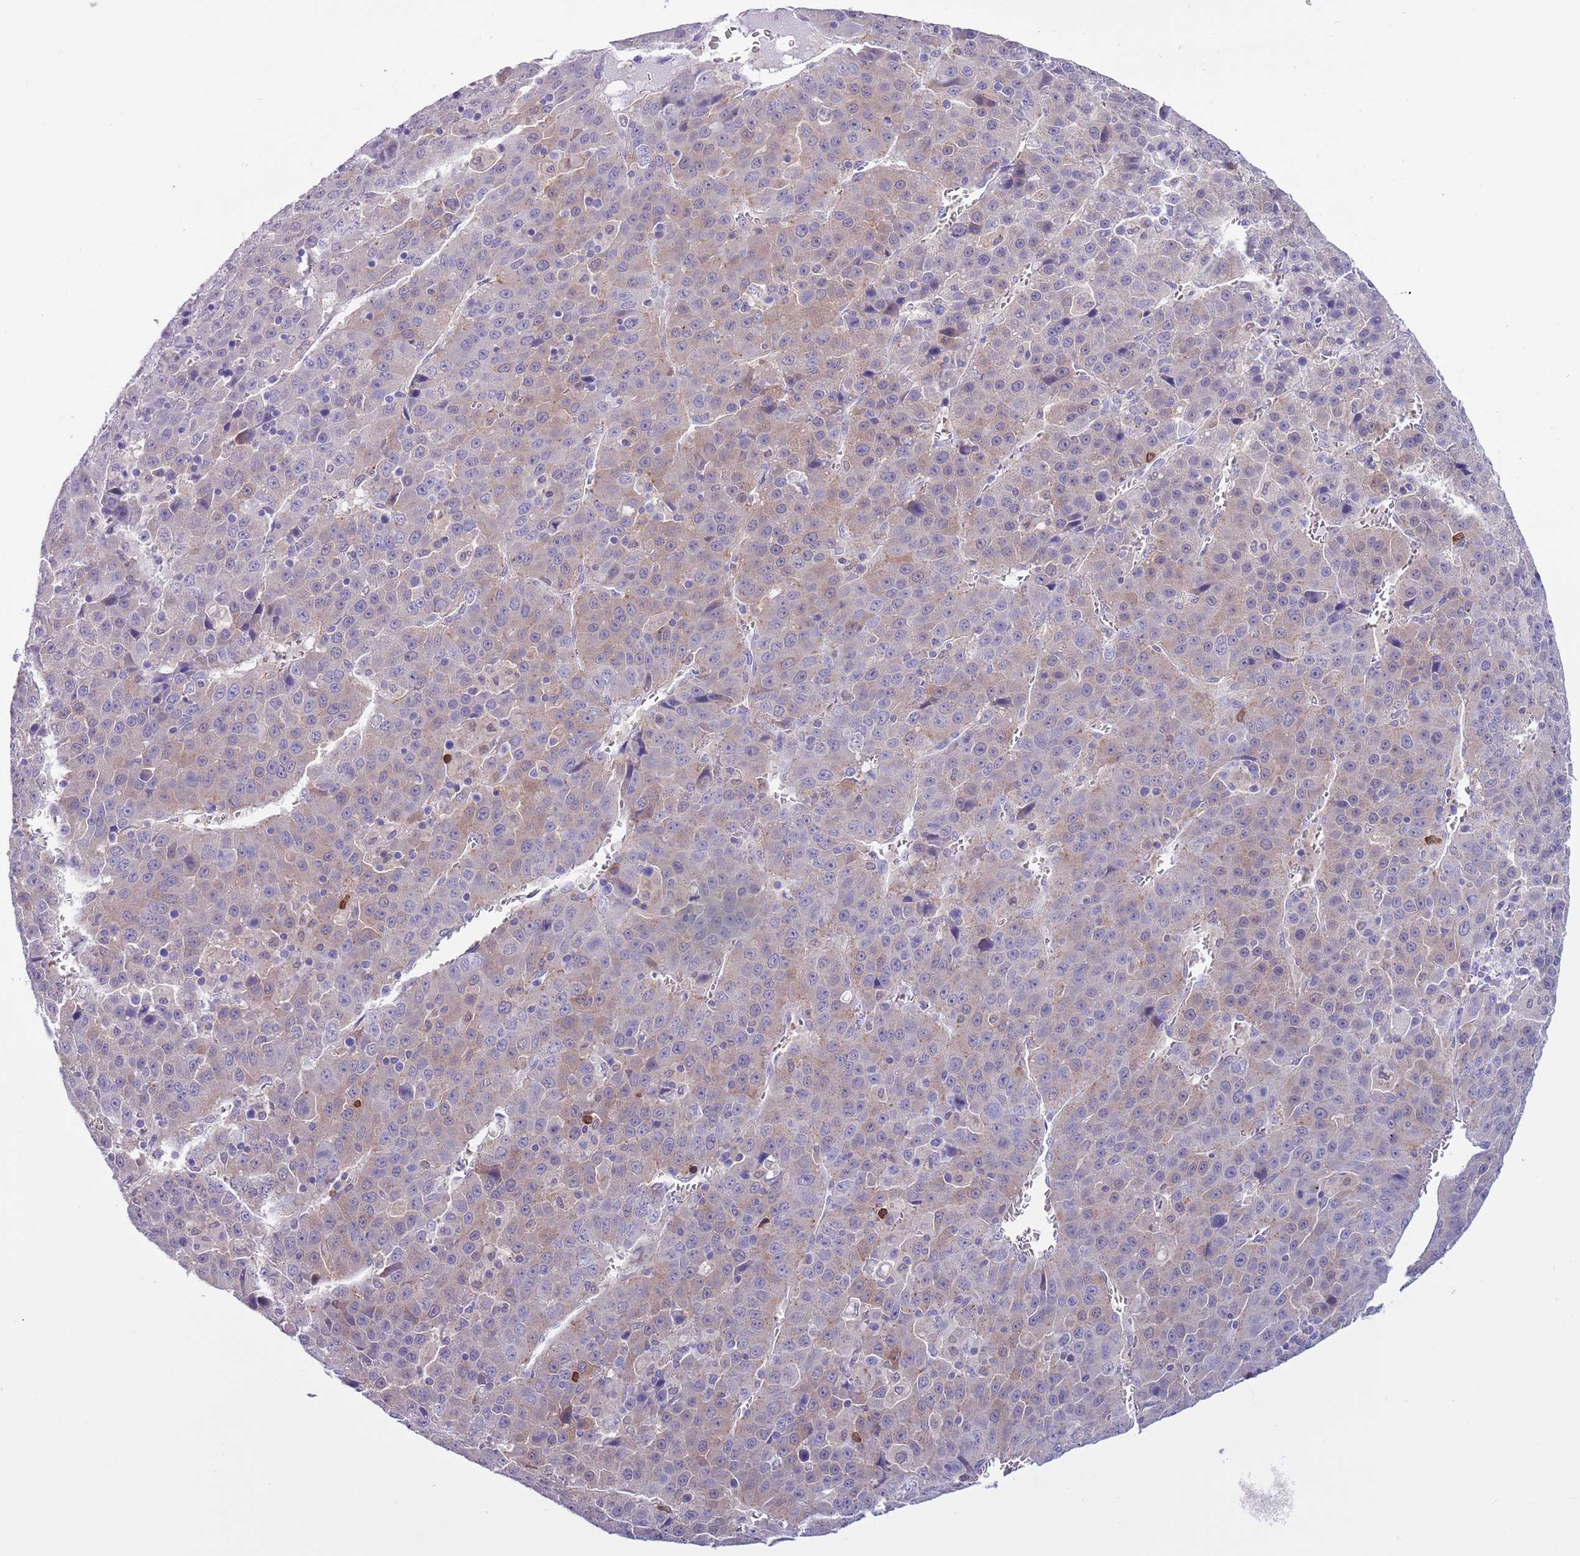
{"staining": {"intensity": "weak", "quantity": "25%-75%", "location": "cytoplasmic/membranous"}, "tissue": "liver cancer", "cell_type": "Tumor cells", "image_type": "cancer", "snomed": [{"axis": "morphology", "description": "Carcinoma, Hepatocellular, NOS"}, {"axis": "topography", "description": "Liver"}], "caption": "Immunohistochemistry (DAB) staining of liver cancer (hepatocellular carcinoma) demonstrates weak cytoplasmic/membranous protein positivity in approximately 25%-75% of tumor cells.", "gene": "PFKFB2", "patient": {"sex": "female", "age": 53}}